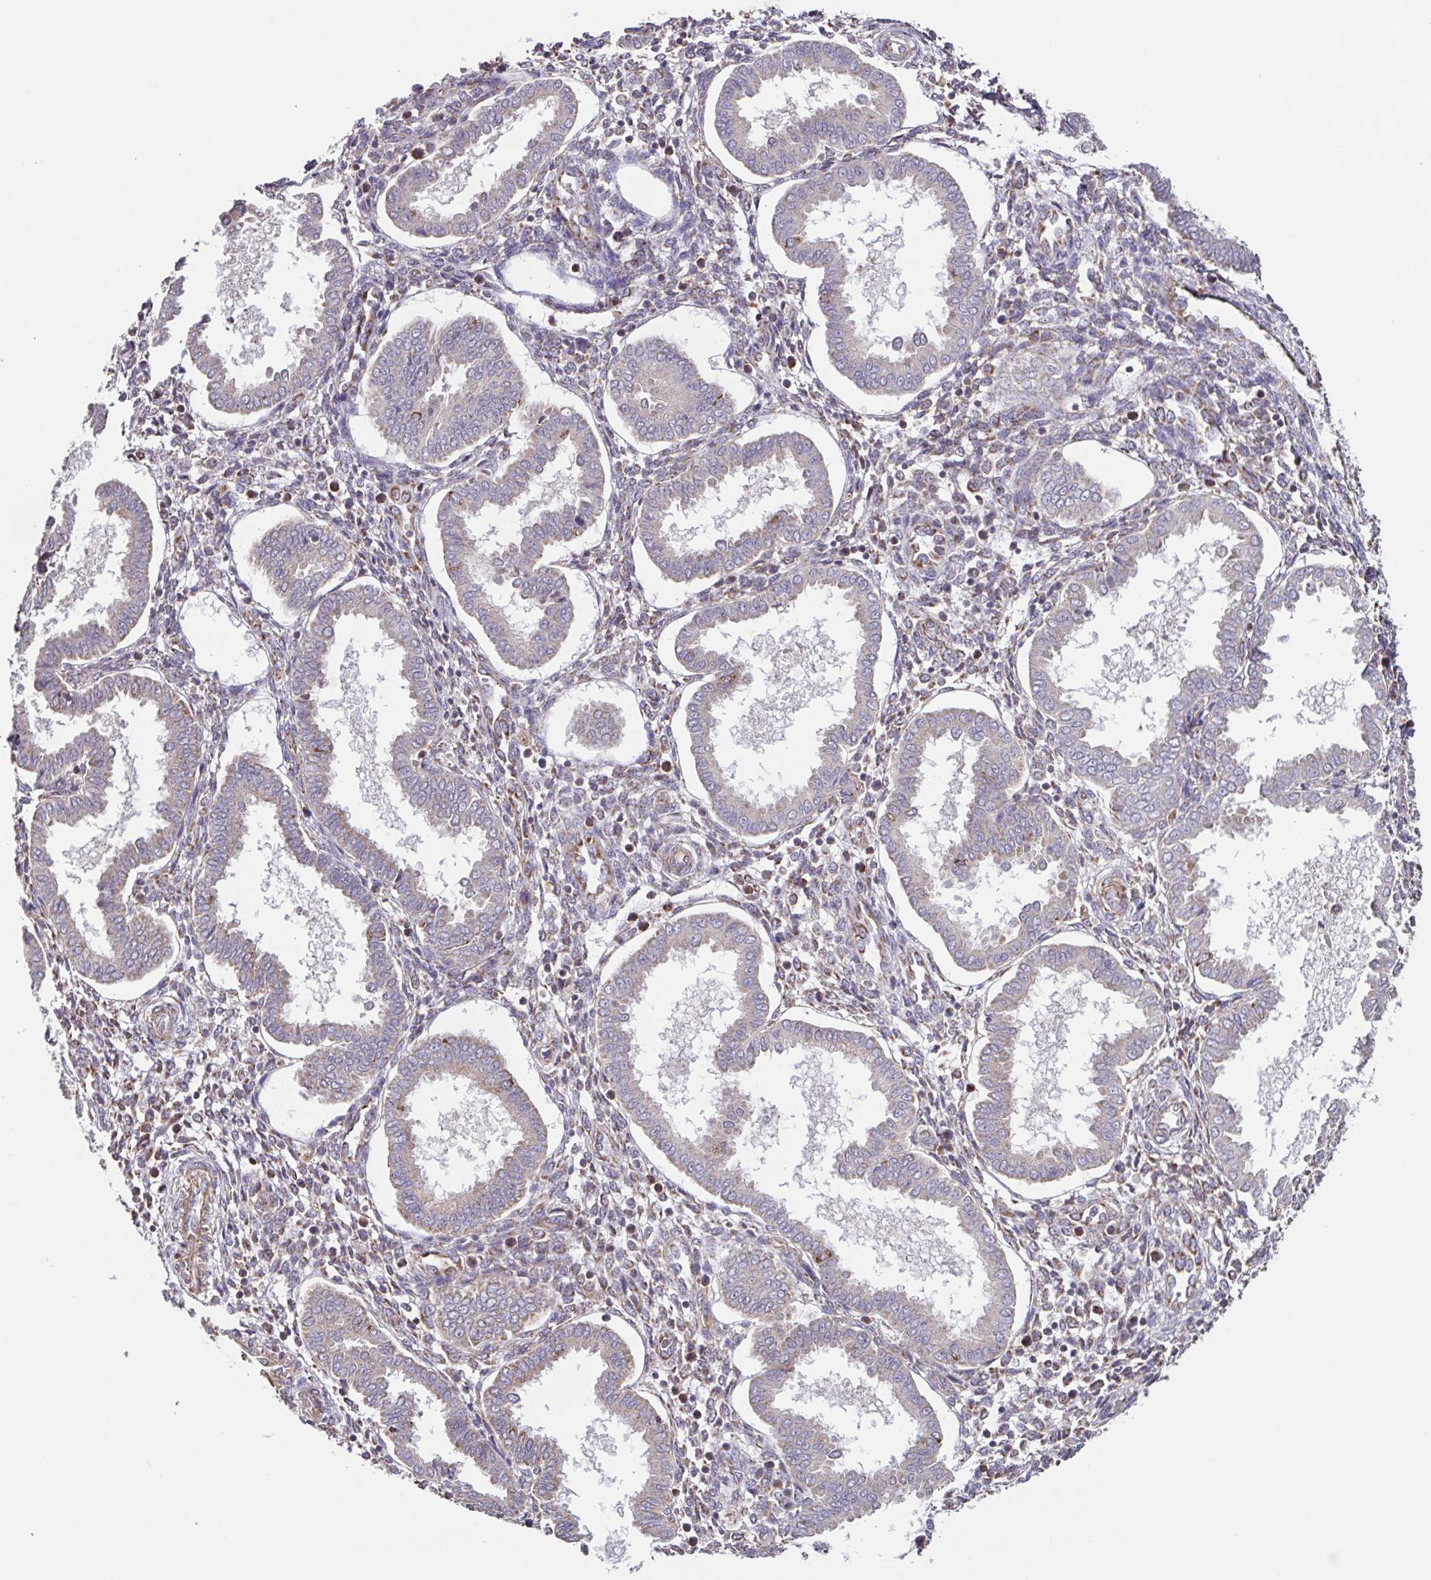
{"staining": {"intensity": "moderate", "quantity": "25%-75%", "location": "cytoplasmic/membranous"}, "tissue": "endometrium", "cell_type": "Cells in endometrial stroma", "image_type": "normal", "snomed": [{"axis": "morphology", "description": "Normal tissue, NOS"}, {"axis": "topography", "description": "Endometrium"}], "caption": "Protein expression by immunohistochemistry (IHC) shows moderate cytoplasmic/membranous staining in approximately 25%-75% of cells in endometrial stroma in benign endometrium.", "gene": "DIP2B", "patient": {"sex": "female", "age": 24}}